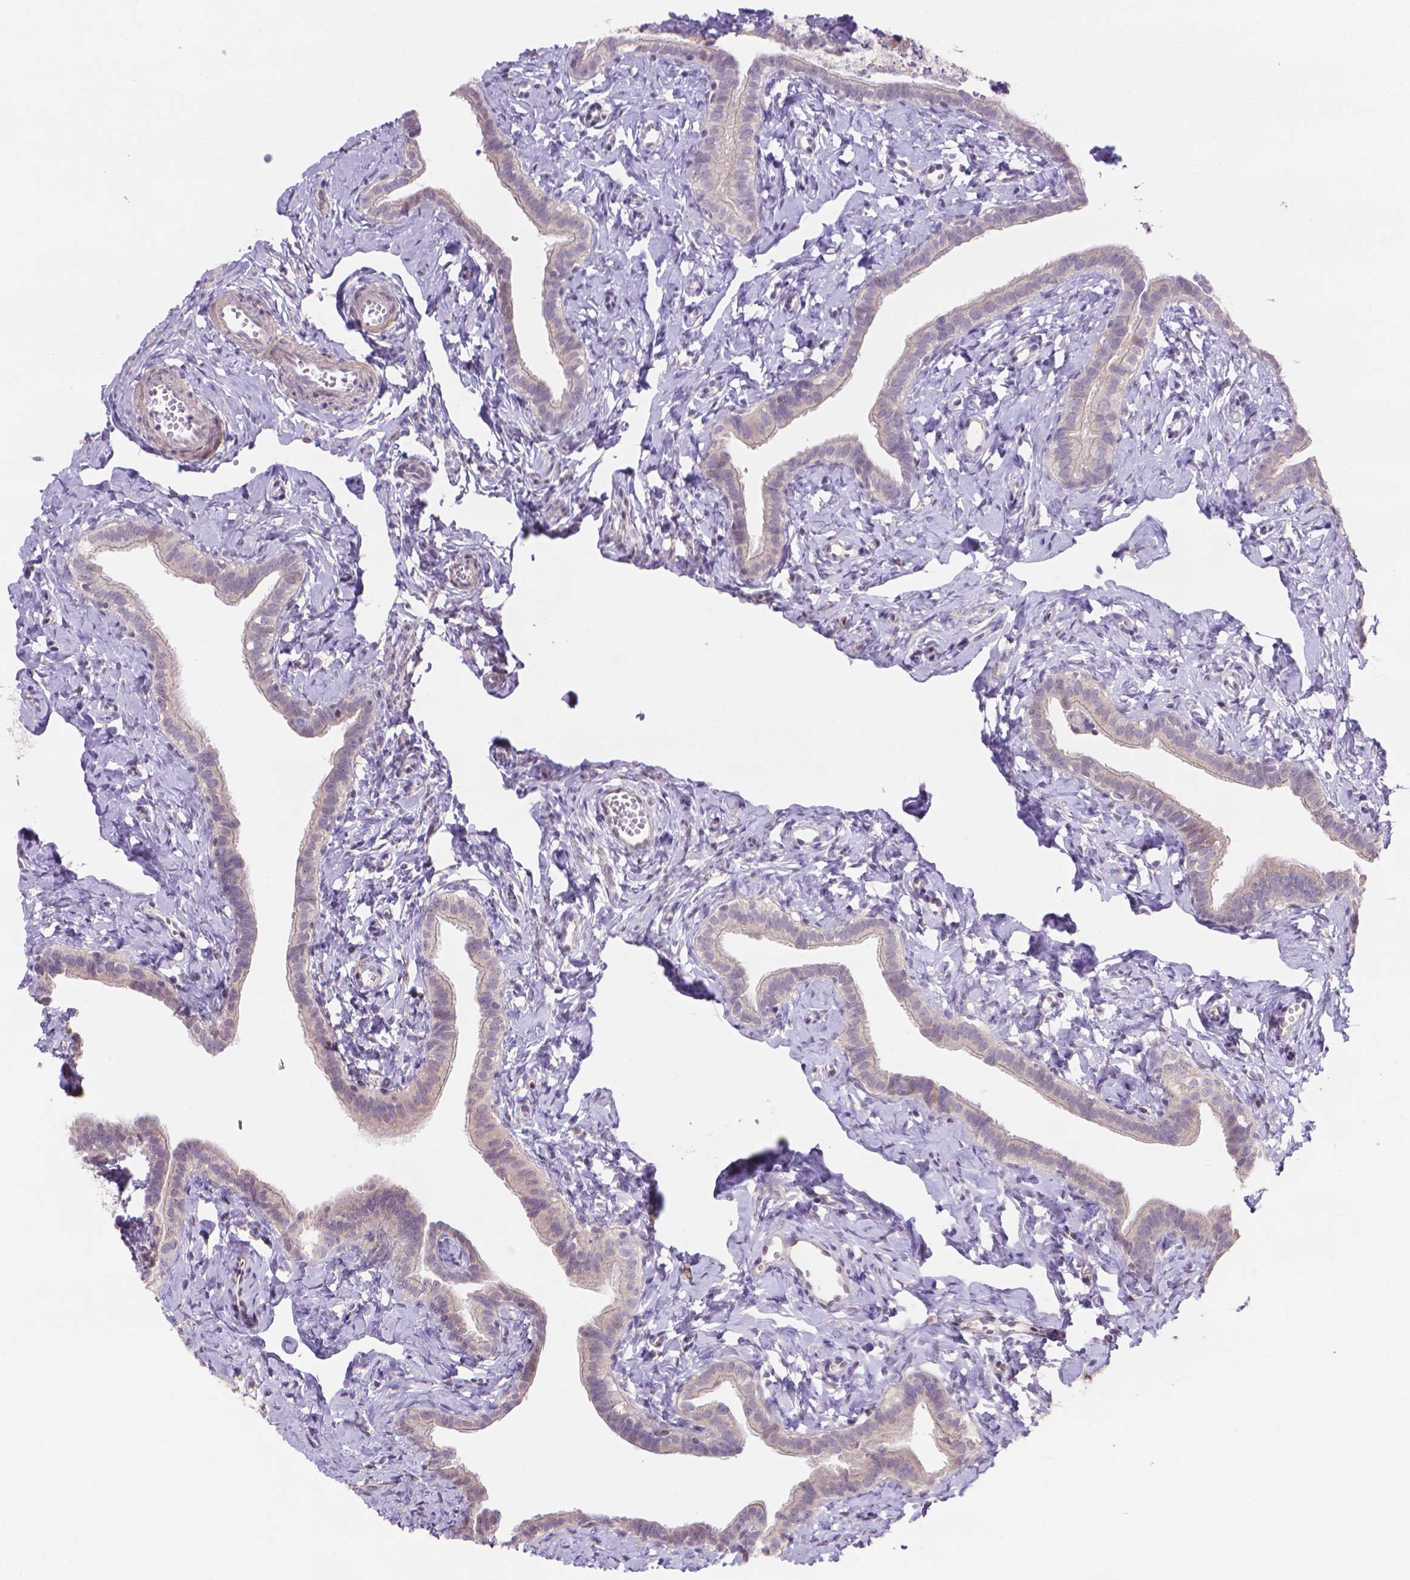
{"staining": {"intensity": "negative", "quantity": "none", "location": "none"}, "tissue": "fallopian tube", "cell_type": "Glandular cells", "image_type": "normal", "snomed": [{"axis": "morphology", "description": "Normal tissue, NOS"}, {"axis": "topography", "description": "Fallopian tube"}], "caption": "DAB immunohistochemical staining of unremarkable human fallopian tube reveals no significant positivity in glandular cells. (Brightfield microscopy of DAB (3,3'-diaminobenzidine) immunohistochemistry at high magnification).", "gene": "PRDM13", "patient": {"sex": "female", "age": 41}}